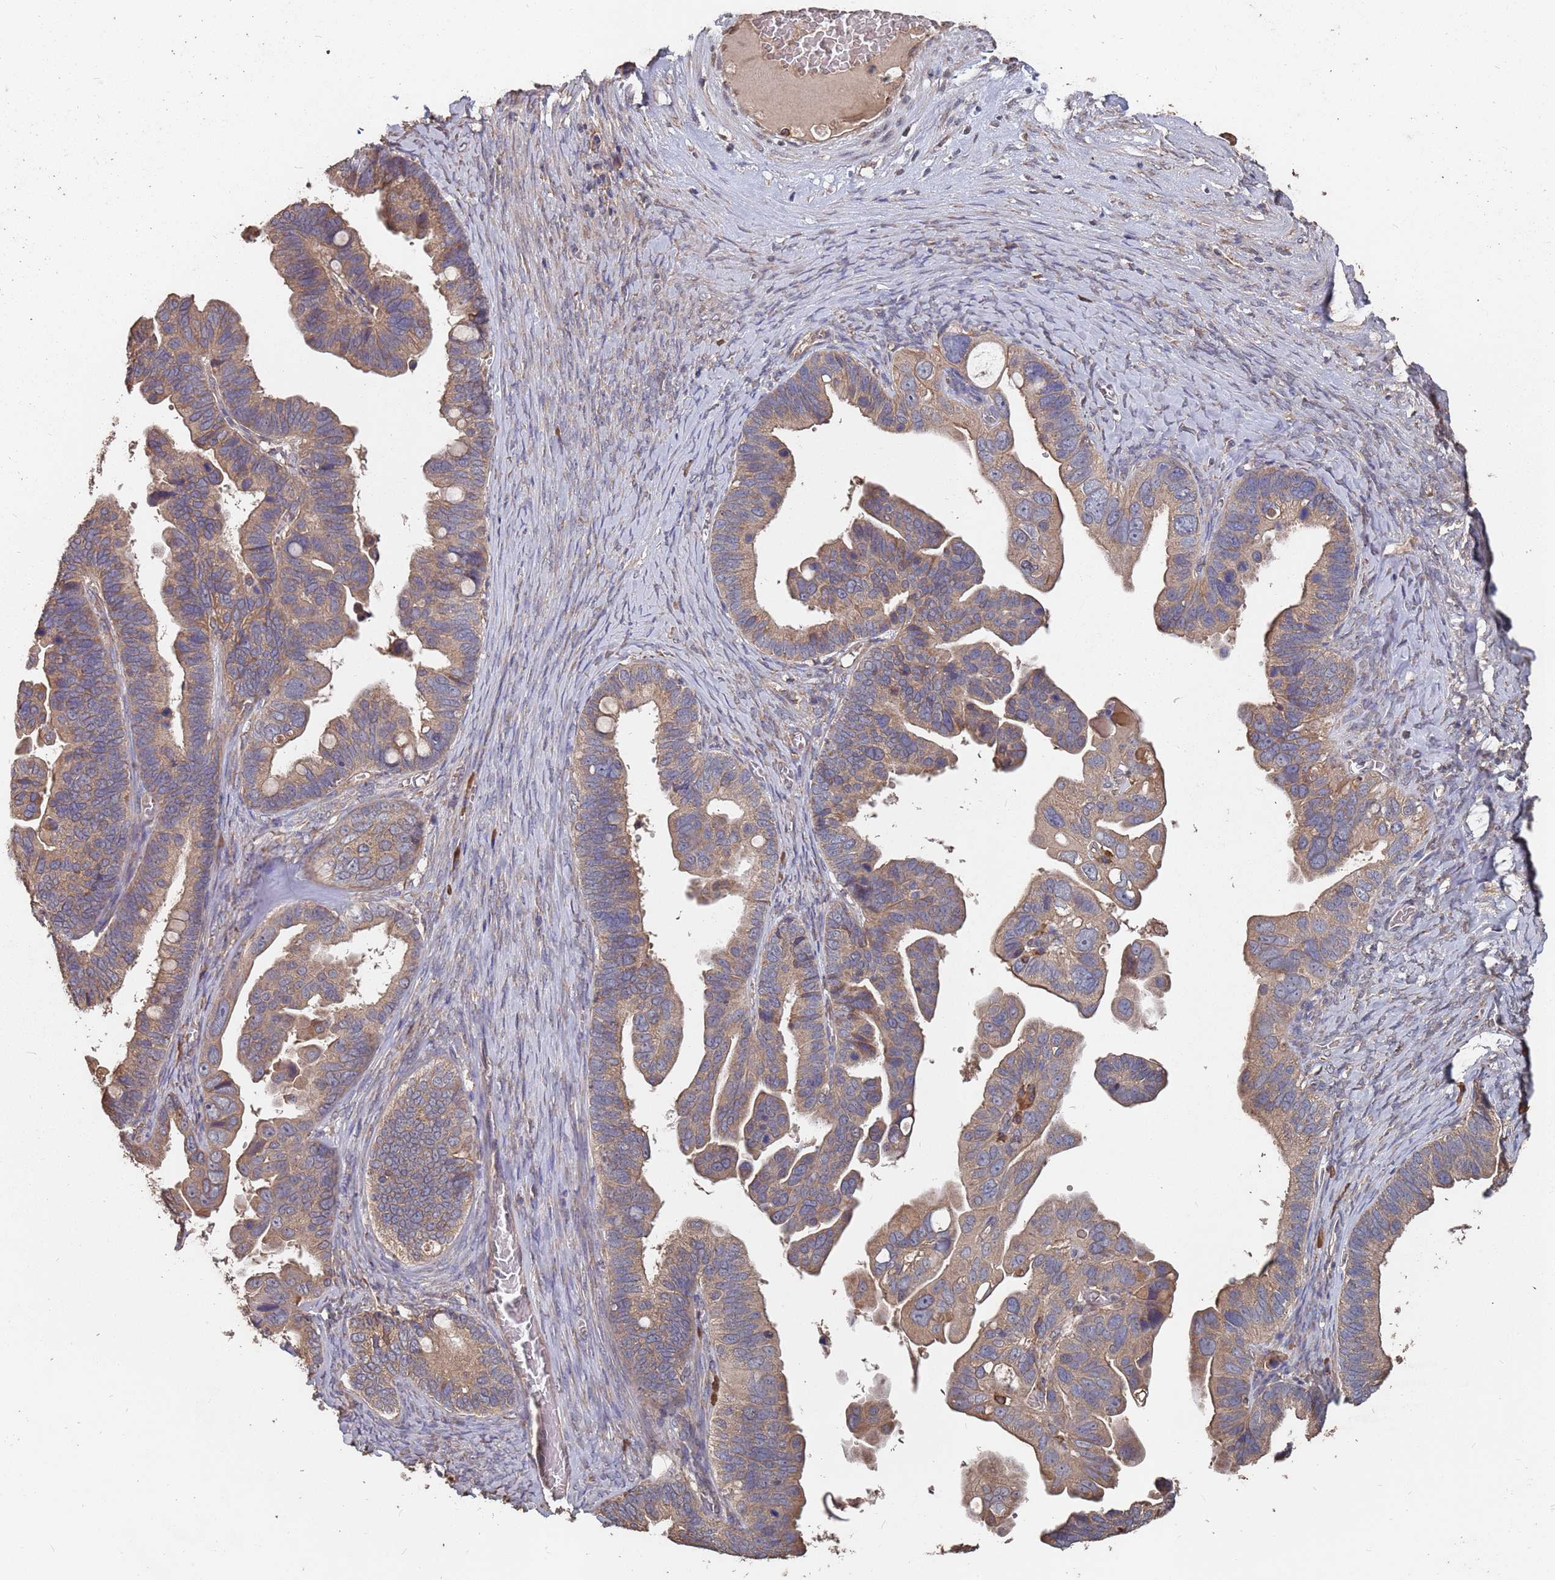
{"staining": {"intensity": "weak", "quantity": "25%-75%", "location": "cytoplasmic/membranous"}, "tissue": "ovarian cancer", "cell_type": "Tumor cells", "image_type": "cancer", "snomed": [{"axis": "morphology", "description": "Cystadenocarcinoma, serous, NOS"}, {"axis": "topography", "description": "Ovary"}], "caption": "IHC micrograph of neoplastic tissue: human ovarian serous cystadenocarcinoma stained using immunohistochemistry (IHC) reveals low levels of weak protein expression localized specifically in the cytoplasmic/membranous of tumor cells, appearing as a cytoplasmic/membranous brown color.", "gene": "ATG5", "patient": {"sex": "female", "age": 56}}